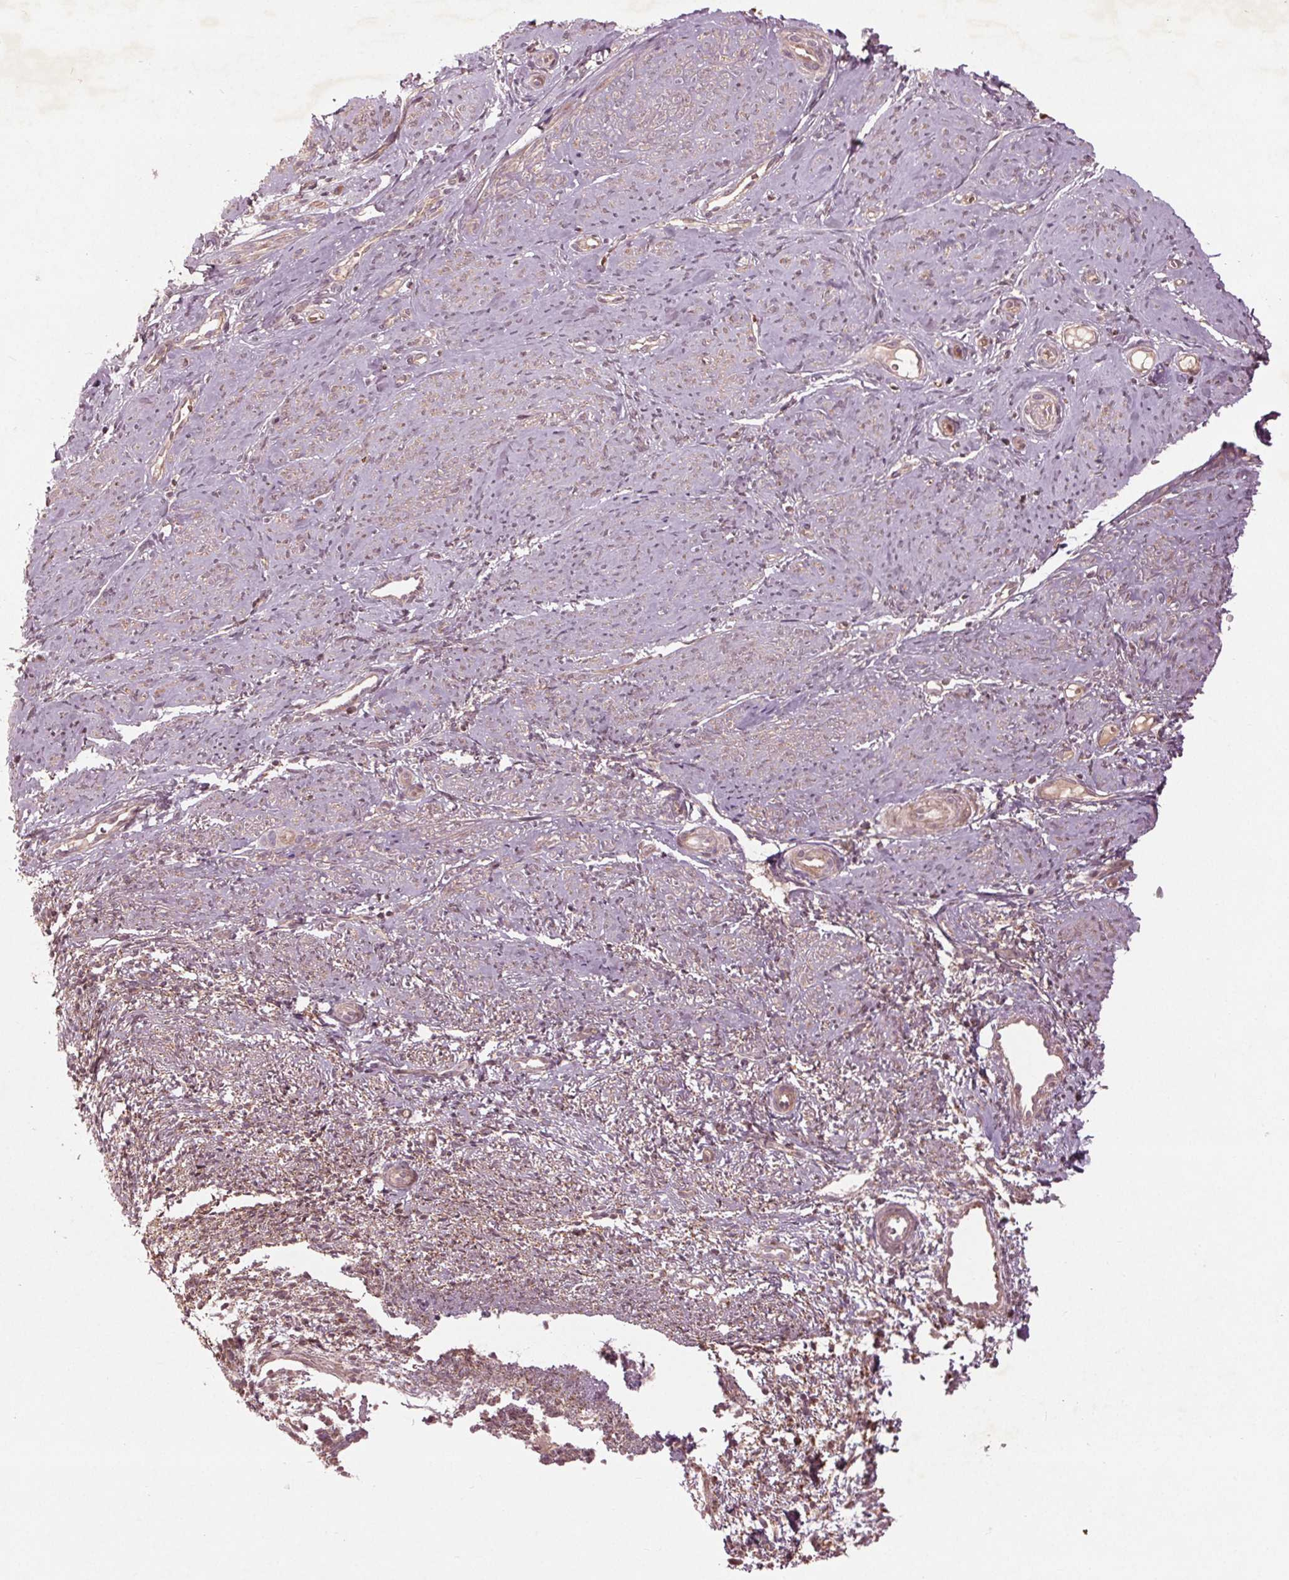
{"staining": {"intensity": "moderate", "quantity": "25%-75%", "location": "cytoplasmic/membranous"}, "tissue": "smooth muscle", "cell_type": "Smooth muscle cells", "image_type": "normal", "snomed": [{"axis": "morphology", "description": "Normal tissue, NOS"}, {"axis": "topography", "description": "Smooth muscle"}], "caption": "Protein expression analysis of normal human smooth muscle reveals moderate cytoplasmic/membranous expression in about 25%-75% of smooth muscle cells.", "gene": "CDKL4", "patient": {"sex": "female", "age": 48}}